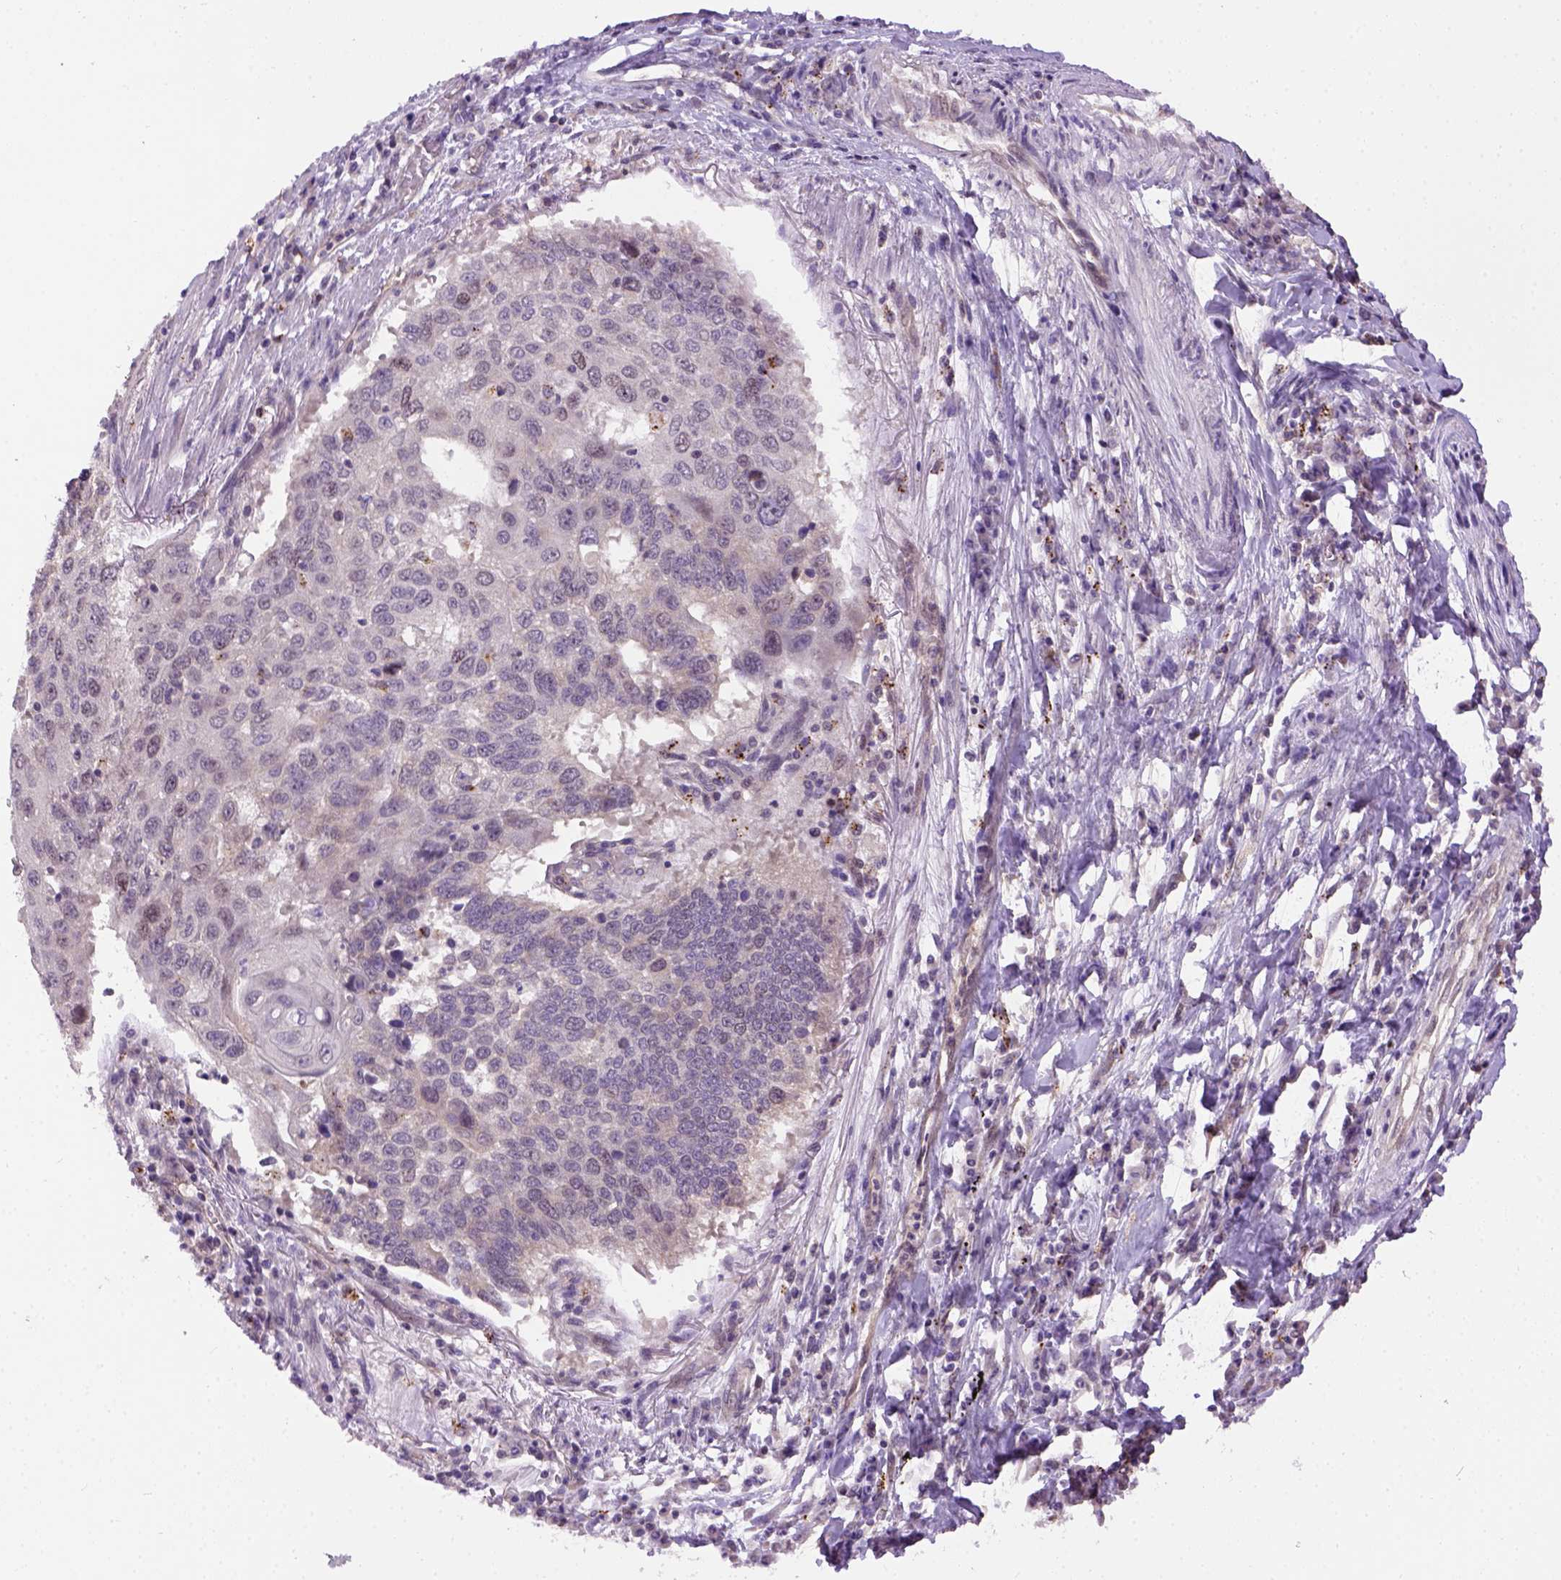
{"staining": {"intensity": "negative", "quantity": "none", "location": "none"}, "tissue": "lung cancer", "cell_type": "Tumor cells", "image_type": "cancer", "snomed": [{"axis": "morphology", "description": "Squamous cell carcinoma, NOS"}, {"axis": "topography", "description": "Lung"}], "caption": "Lung cancer was stained to show a protein in brown. There is no significant positivity in tumor cells.", "gene": "KAZN", "patient": {"sex": "male", "age": 73}}